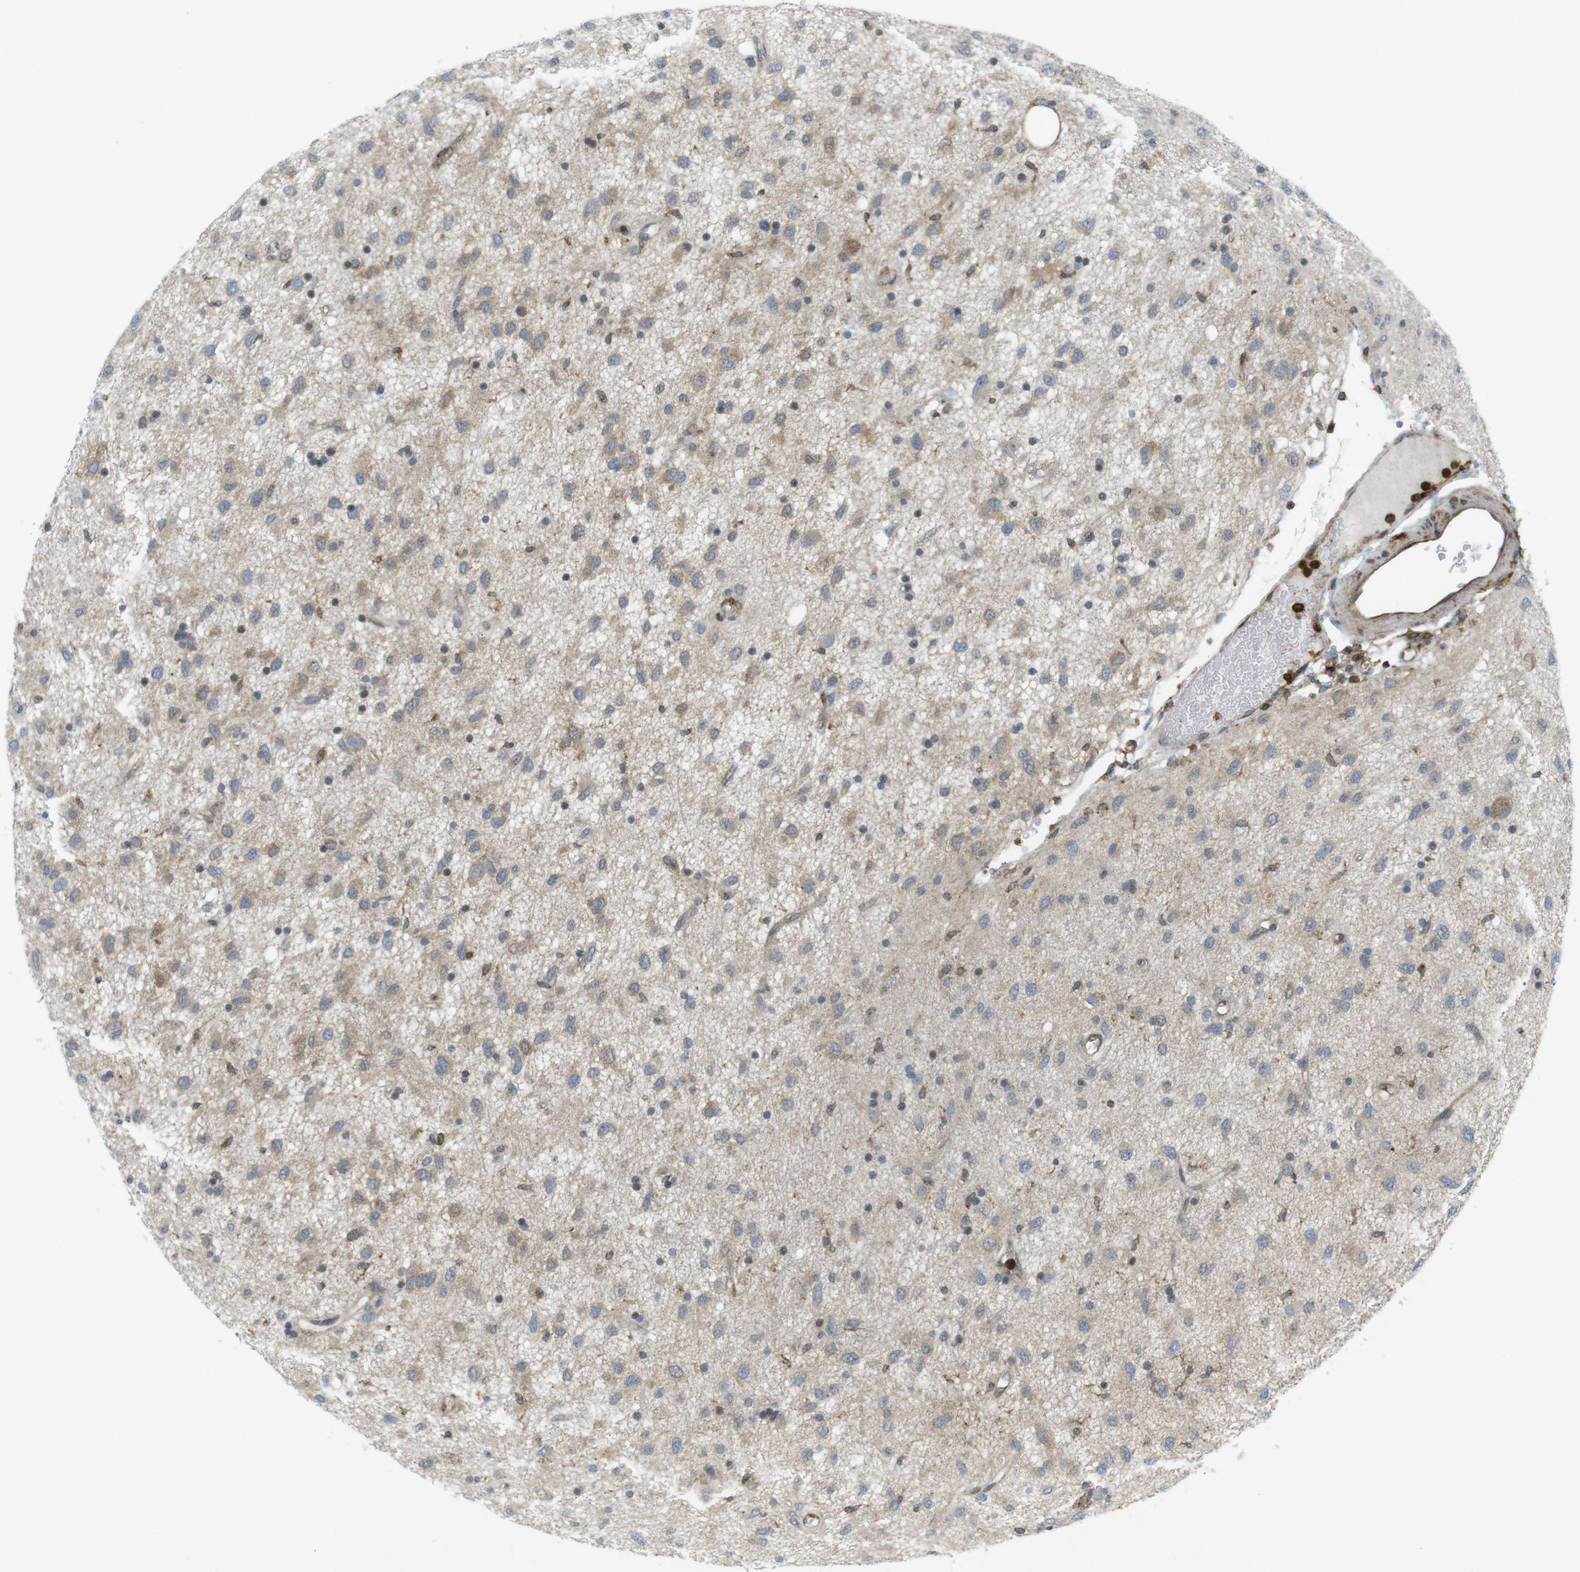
{"staining": {"intensity": "weak", "quantity": "25%-75%", "location": "cytoplasmic/membranous"}, "tissue": "glioma", "cell_type": "Tumor cells", "image_type": "cancer", "snomed": [{"axis": "morphology", "description": "Glioma, malignant, Low grade"}, {"axis": "topography", "description": "Brain"}], "caption": "Approximately 25%-75% of tumor cells in low-grade glioma (malignant) reveal weak cytoplasmic/membranous protein staining as visualized by brown immunohistochemical staining.", "gene": "FLII", "patient": {"sex": "male", "age": 77}}